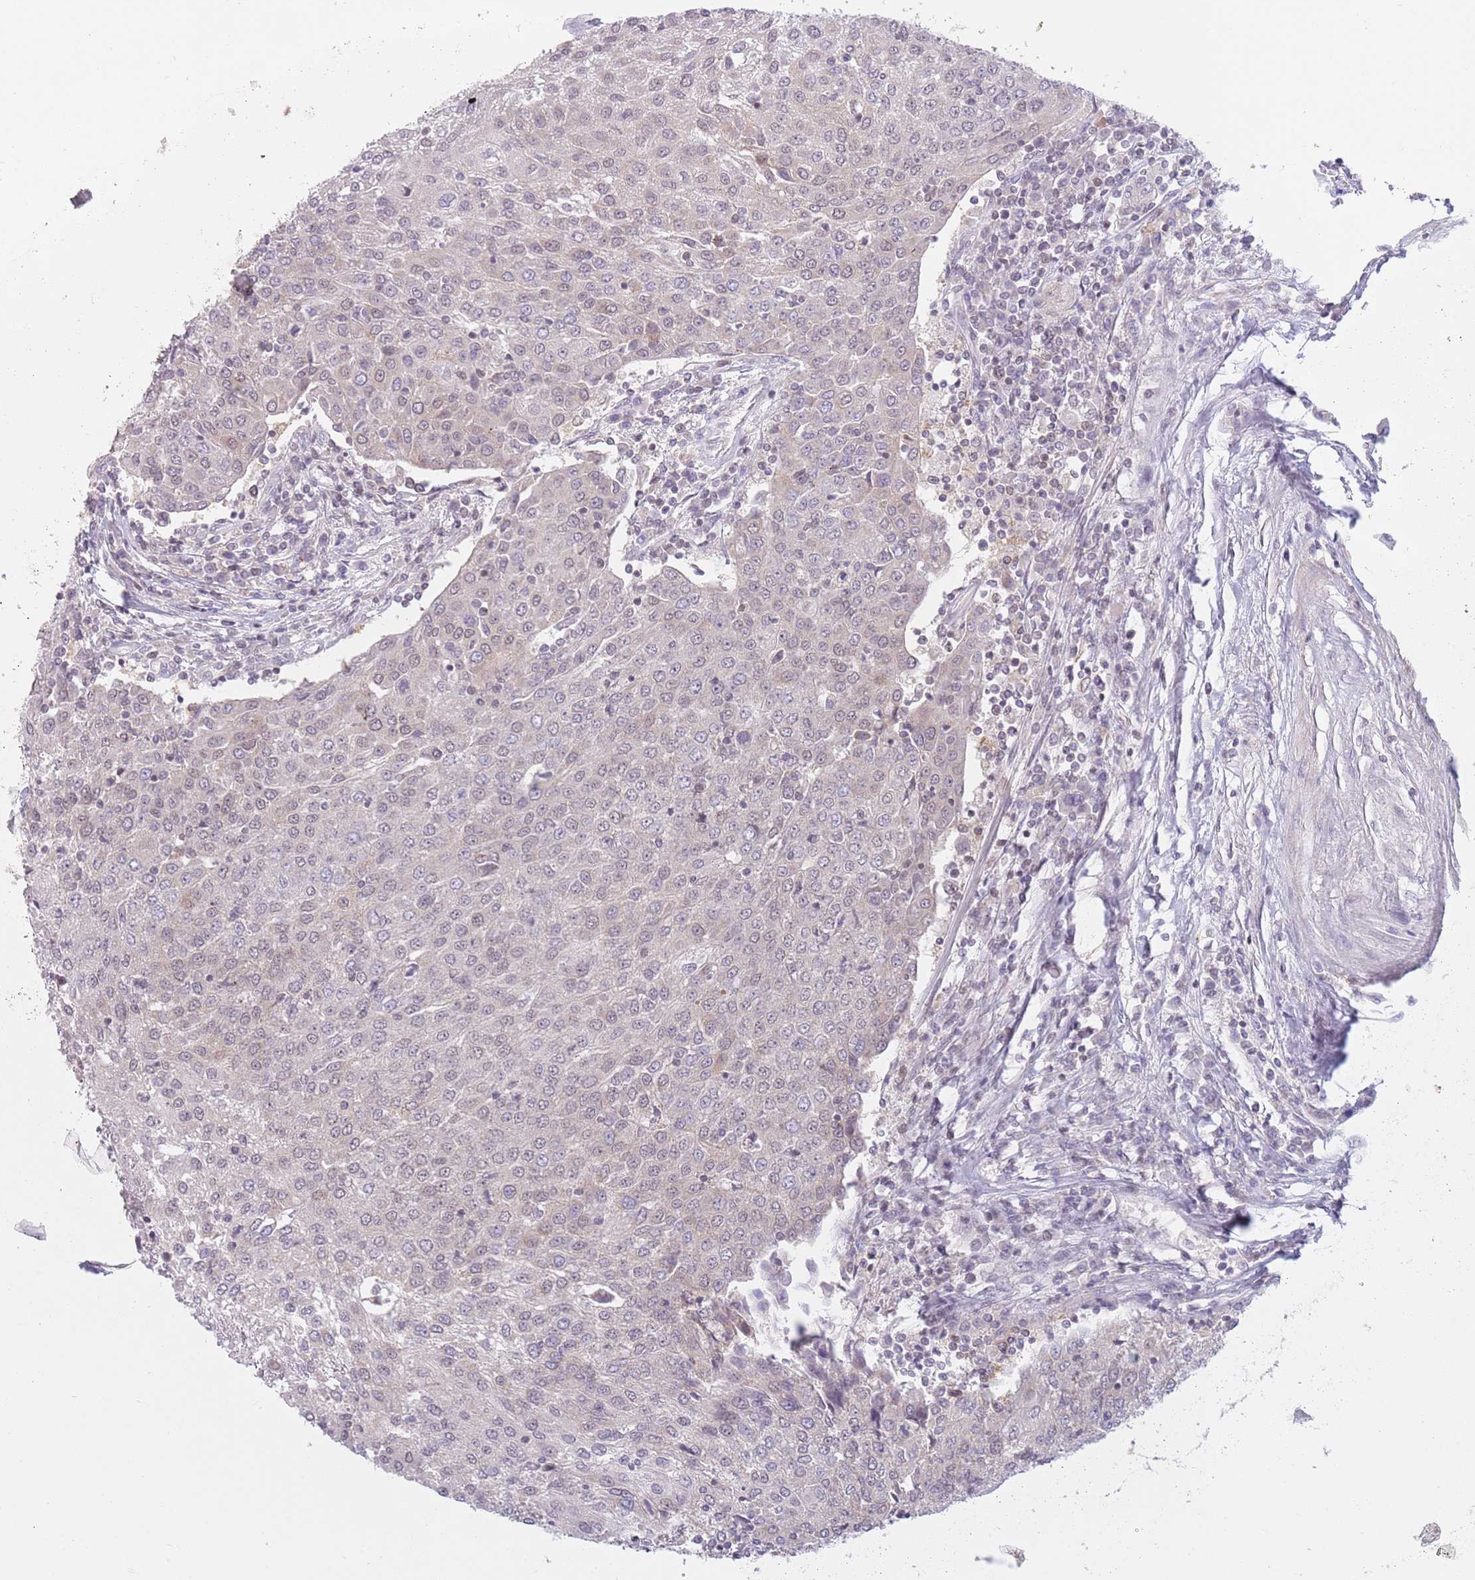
{"staining": {"intensity": "weak", "quantity": "<25%", "location": "cytoplasmic/membranous,nuclear"}, "tissue": "urothelial cancer", "cell_type": "Tumor cells", "image_type": "cancer", "snomed": [{"axis": "morphology", "description": "Urothelial carcinoma, High grade"}, {"axis": "topography", "description": "Urinary bladder"}], "caption": "IHC histopathology image of human urothelial carcinoma (high-grade) stained for a protein (brown), which demonstrates no staining in tumor cells.", "gene": "ZNF574", "patient": {"sex": "female", "age": 85}}